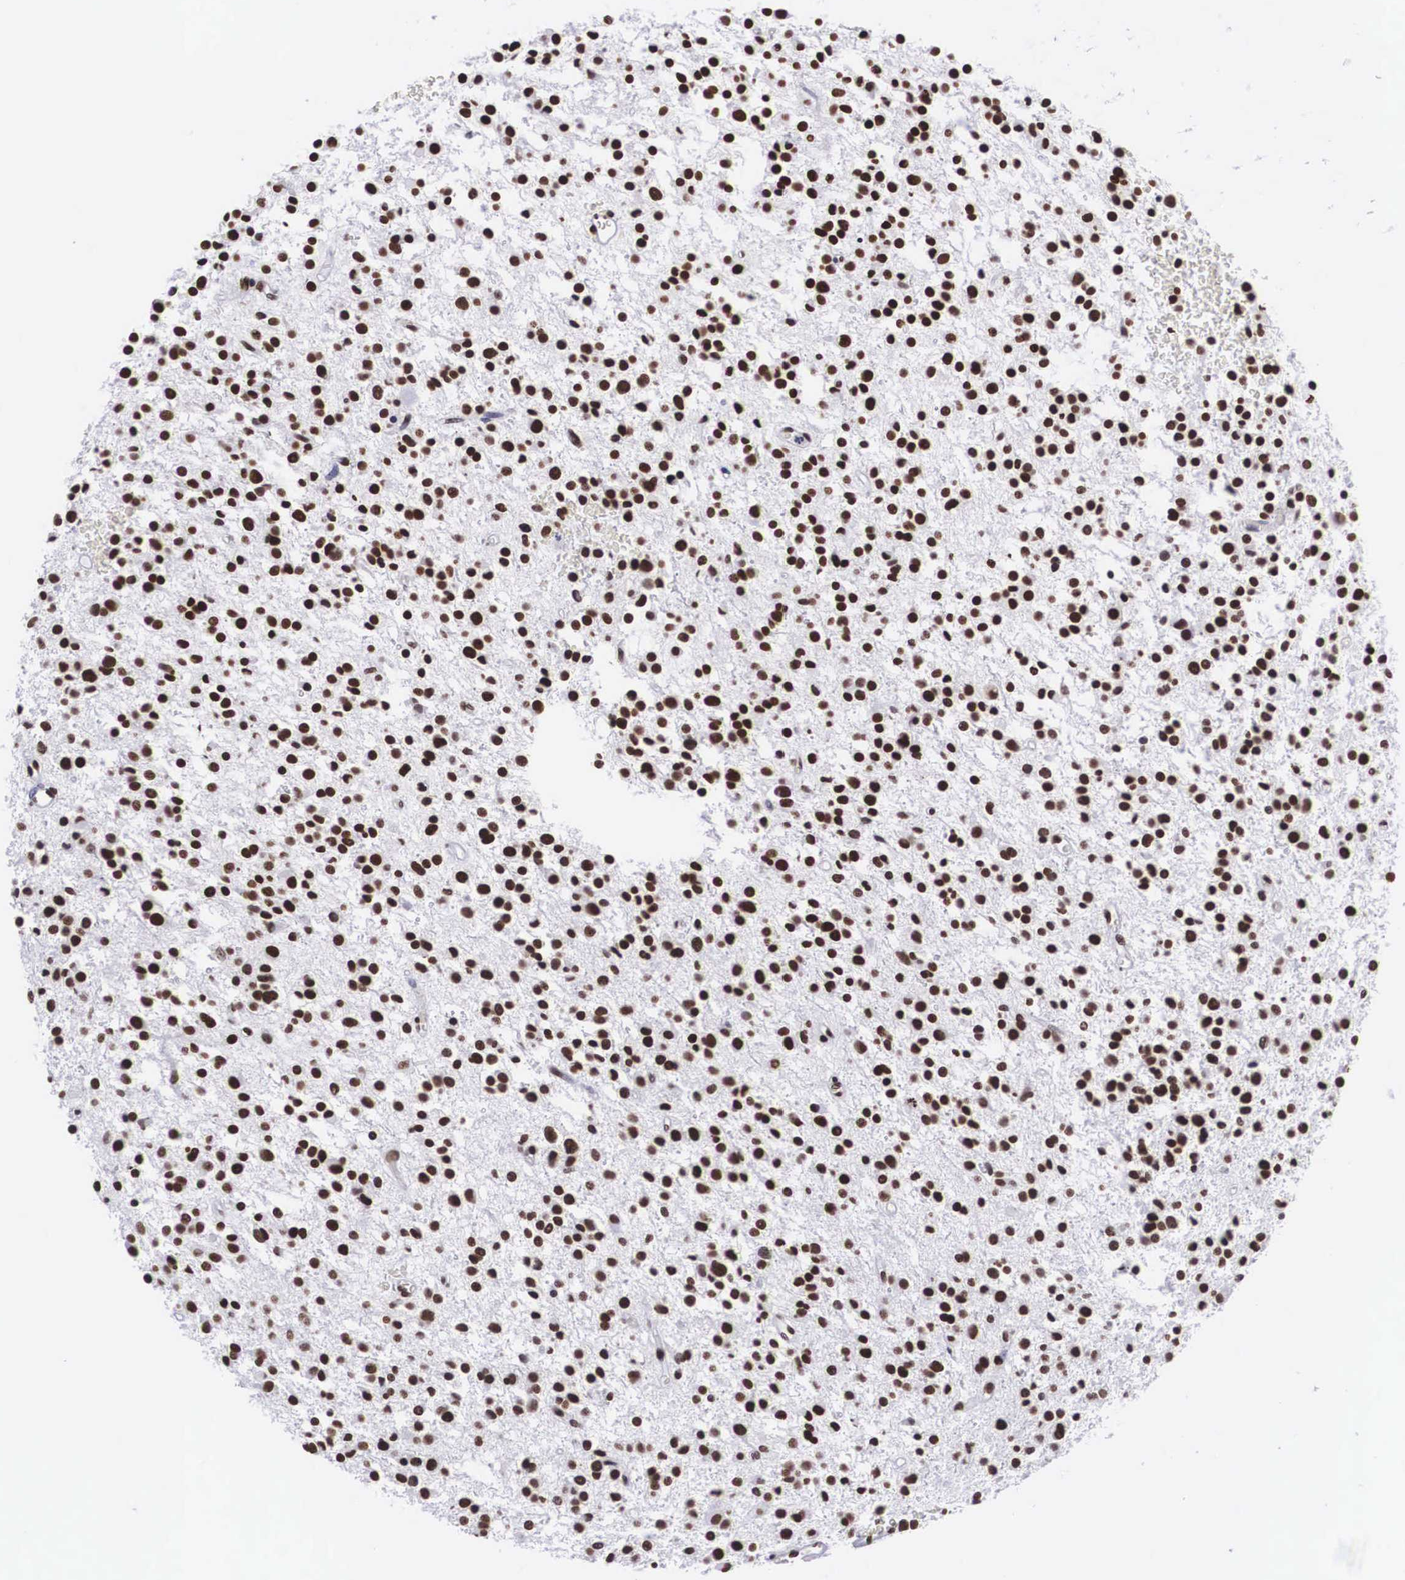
{"staining": {"intensity": "strong", "quantity": ">75%", "location": "nuclear"}, "tissue": "glioma", "cell_type": "Tumor cells", "image_type": "cancer", "snomed": [{"axis": "morphology", "description": "Glioma, malignant, Low grade"}, {"axis": "topography", "description": "Brain"}], "caption": "A histopathology image of human malignant glioma (low-grade) stained for a protein displays strong nuclear brown staining in tumor cells.", "gene": "MECP2", "patient": {"sex": "female", "age": 36}}